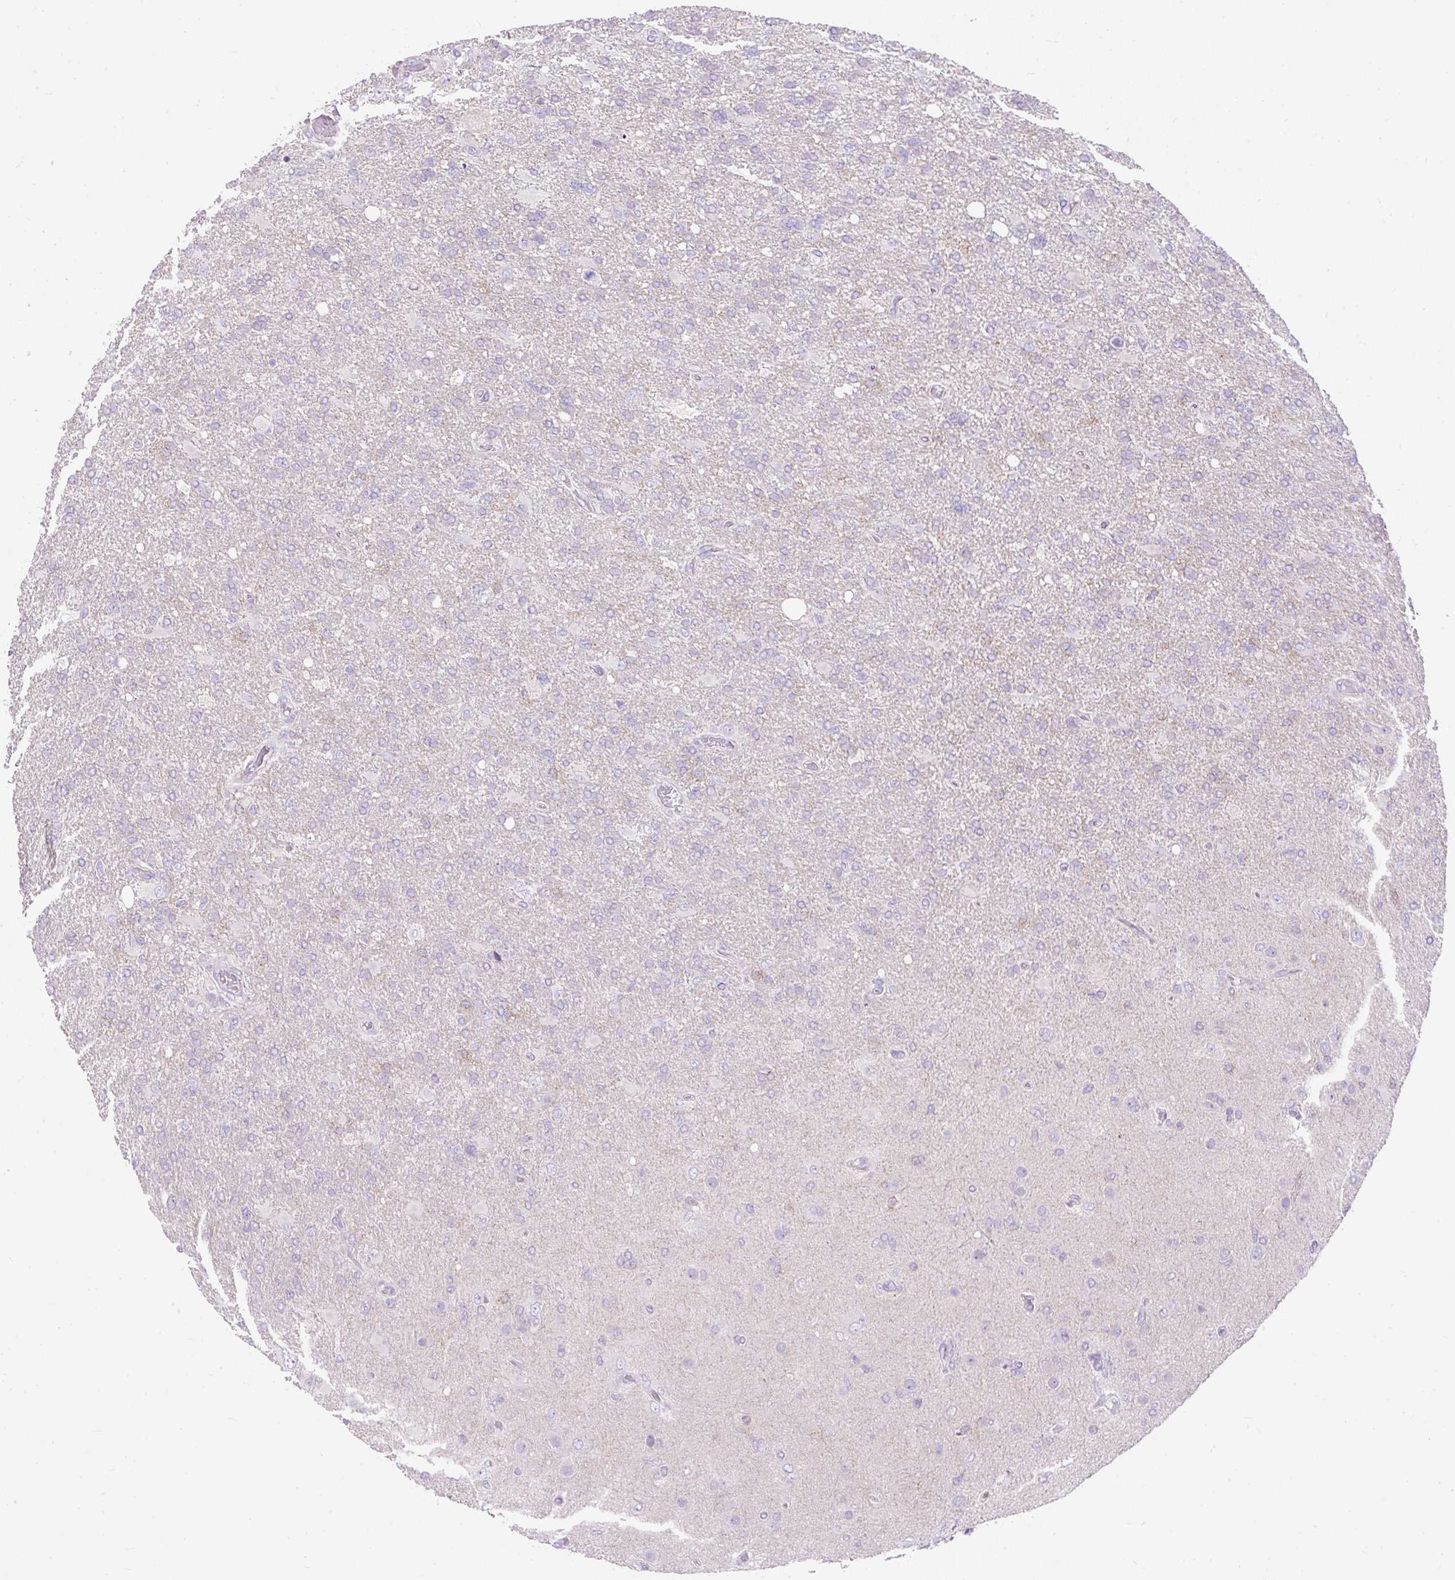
{"staining": {"intensity": "negative", "quantity": "none", "location": "none"}, "tissue": "glioma", "cell_type": "Tumor cells", "image_type": "cancer", "snomed": [{"axis": "morphology", "description": "Glioma, malignant, High grade"}, {"axis": "topography", "description": "Brain"}], "caption": "Immunohistochemical staining of malignant glioma (high-grade) shows no significant positivity in tumor cells.", "gene": "SUSD5", "patient": {"sex": "male", "age": 61}}